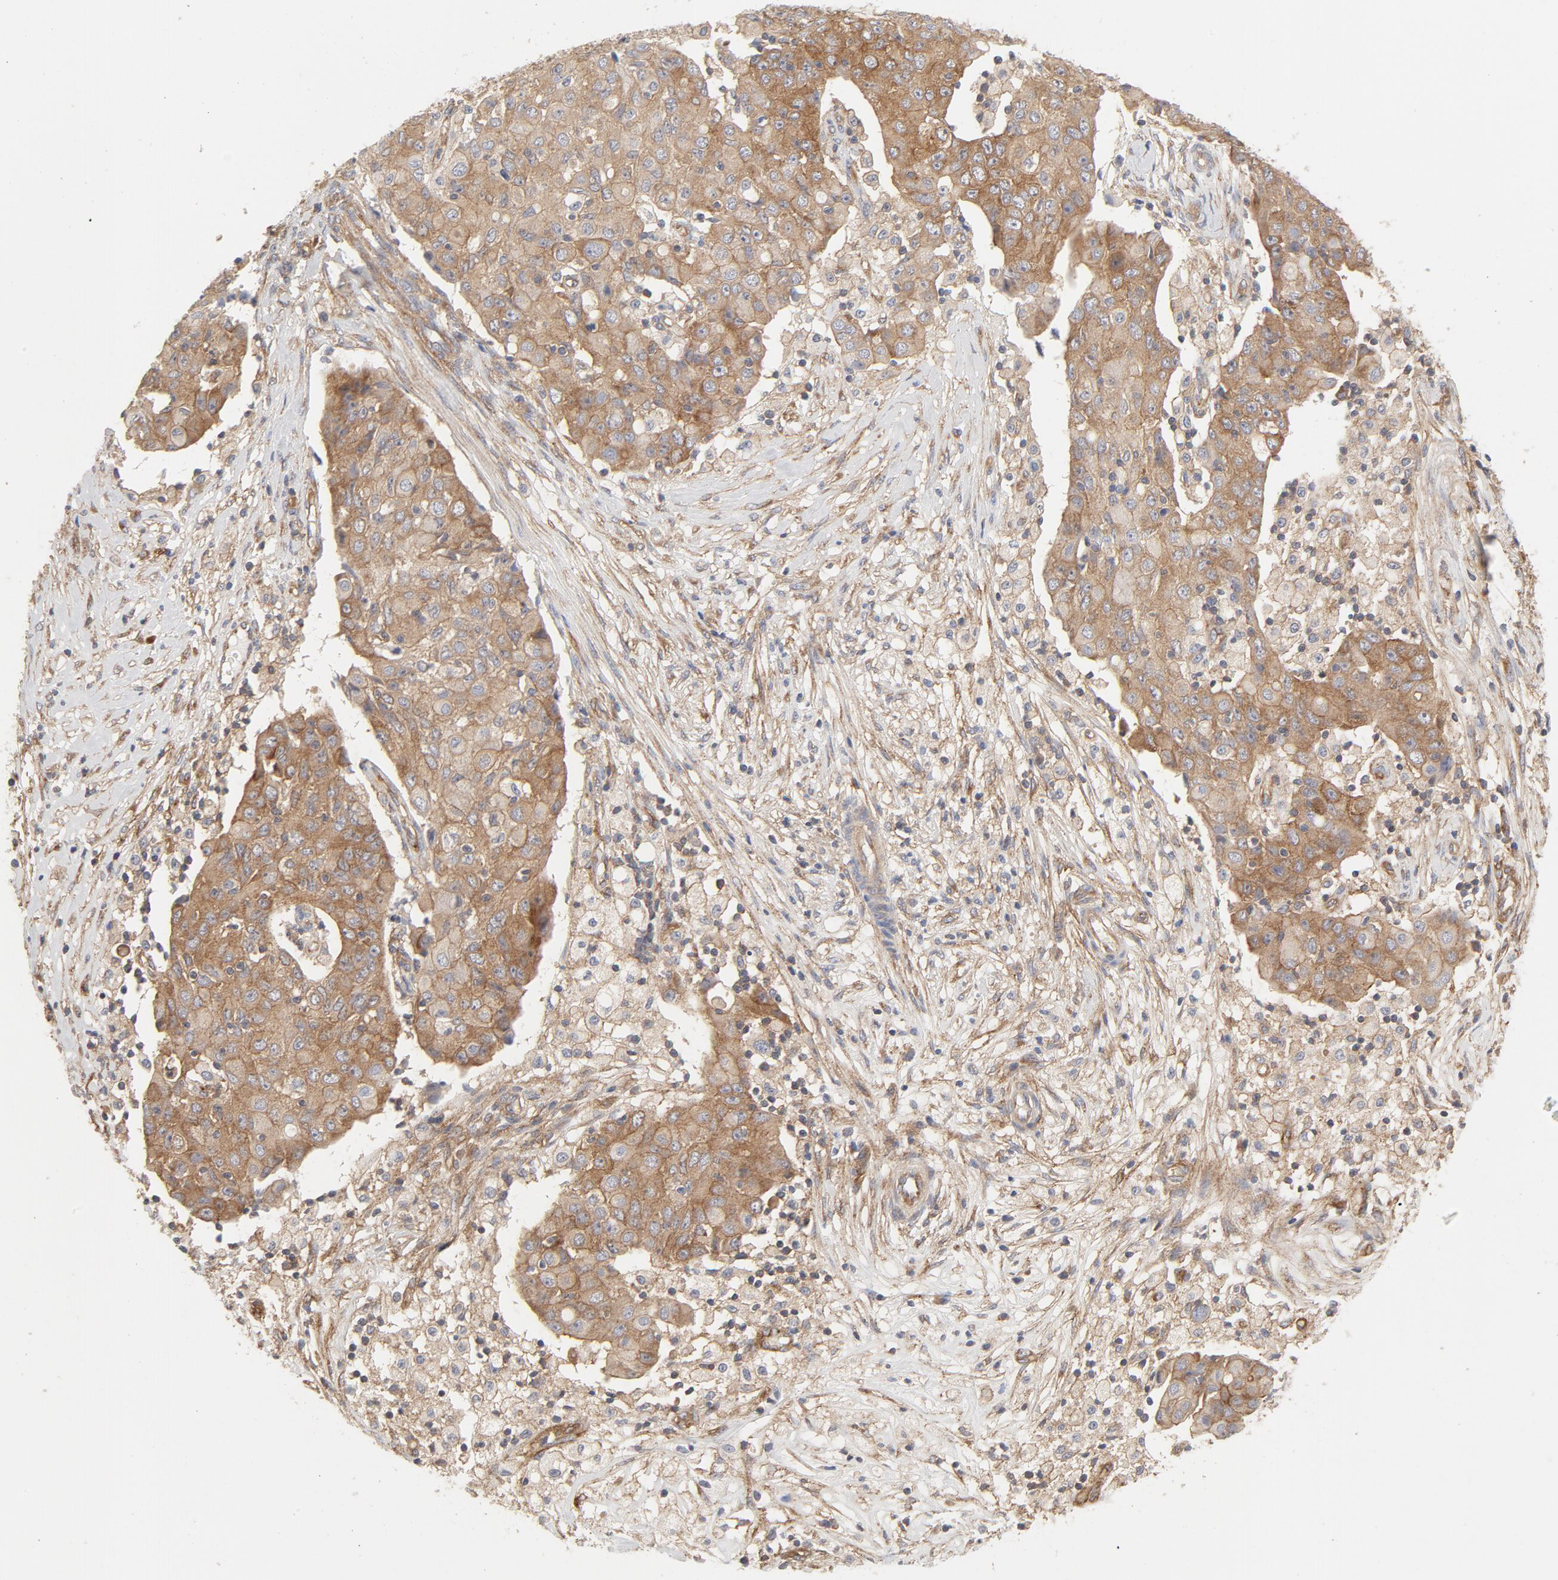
{"staining": {"intensity": "moderate", "quantity": ">75%", "location": "cytoplasmic/membranous"}, "tissue": "ovarian cancer", "cell_type": "Tumor cells", "image_type": "cancer", "snomed": [{"axis": "morphology", "description": "Carcinoma, endometroid"}, {"axis": "topography", "description": "Ovary"}], "caption": "DAB immunohistochemical staining of ovarian cancer (endometroid carcinoma) demonstrates moderate cytoplasmic/membranous protein staining in approximately >75% of tumor cells. (IHC, brightfield microscopy, high magnification).", "gene": "AP2A1", "patient": {"sex": "female", "age": 42}}